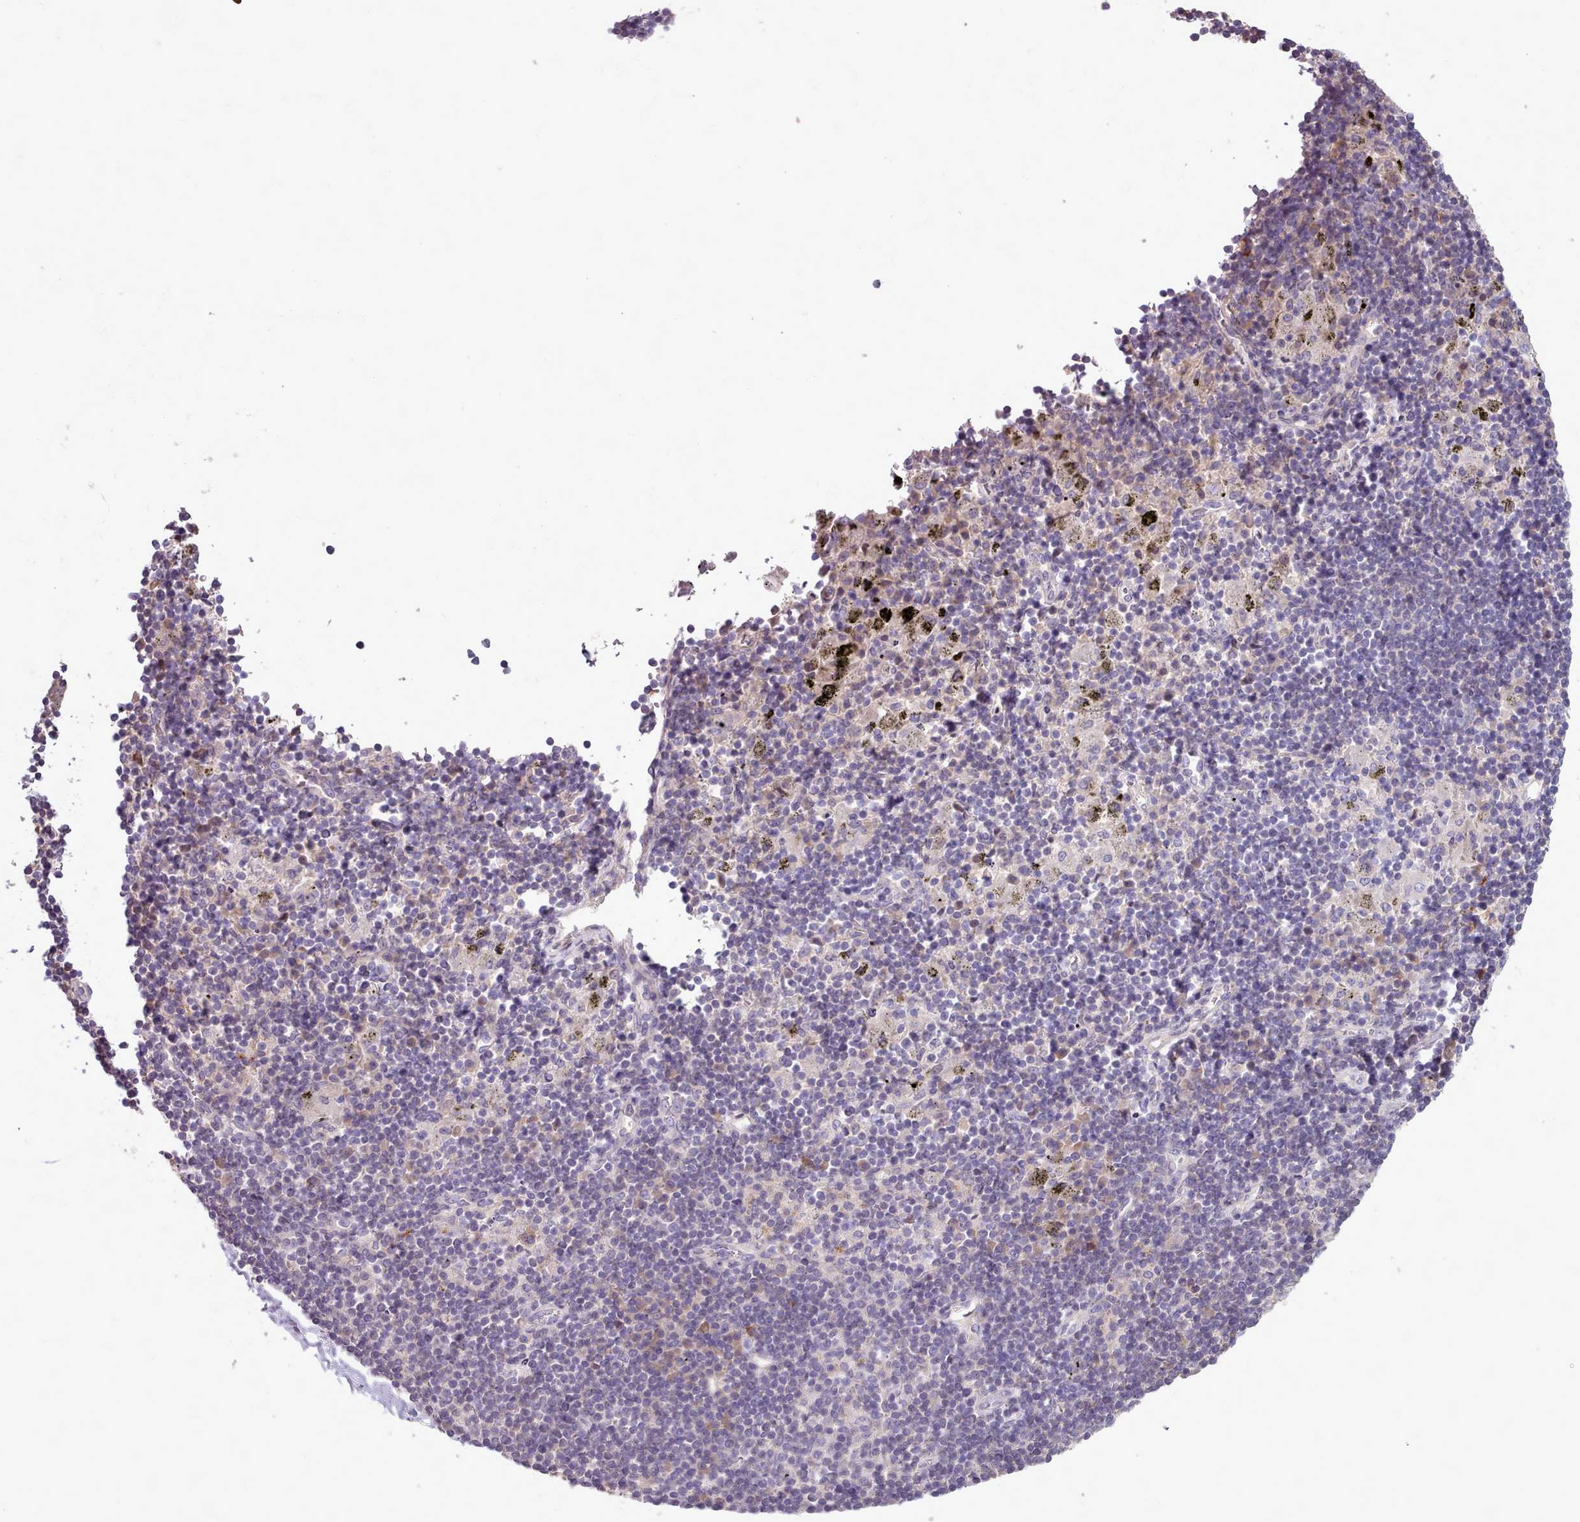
{"staining": {"intensity": "negative", "quantity": "none", "location": "none"}, "tissue": "adipose tissue", "cell_type": "Adipocytes", "image_type": "normal", "snomed": [{"axis": "morphology", "description": "Normal tissue, NOS"}, {"axis": "topography", "description": "Lymph node"}, {"axis": "topography", "description": "Cartilage tissue"}, {"axis": "topography", "description": "Bronchus"}], "caption": "IHC image of unremarkable adipose tissue: adipose tissue stained with DAB reveals no significant protein staining in adipocytes.", "gene": "SETX", "patient": {"sex": "male", "age": 63}}